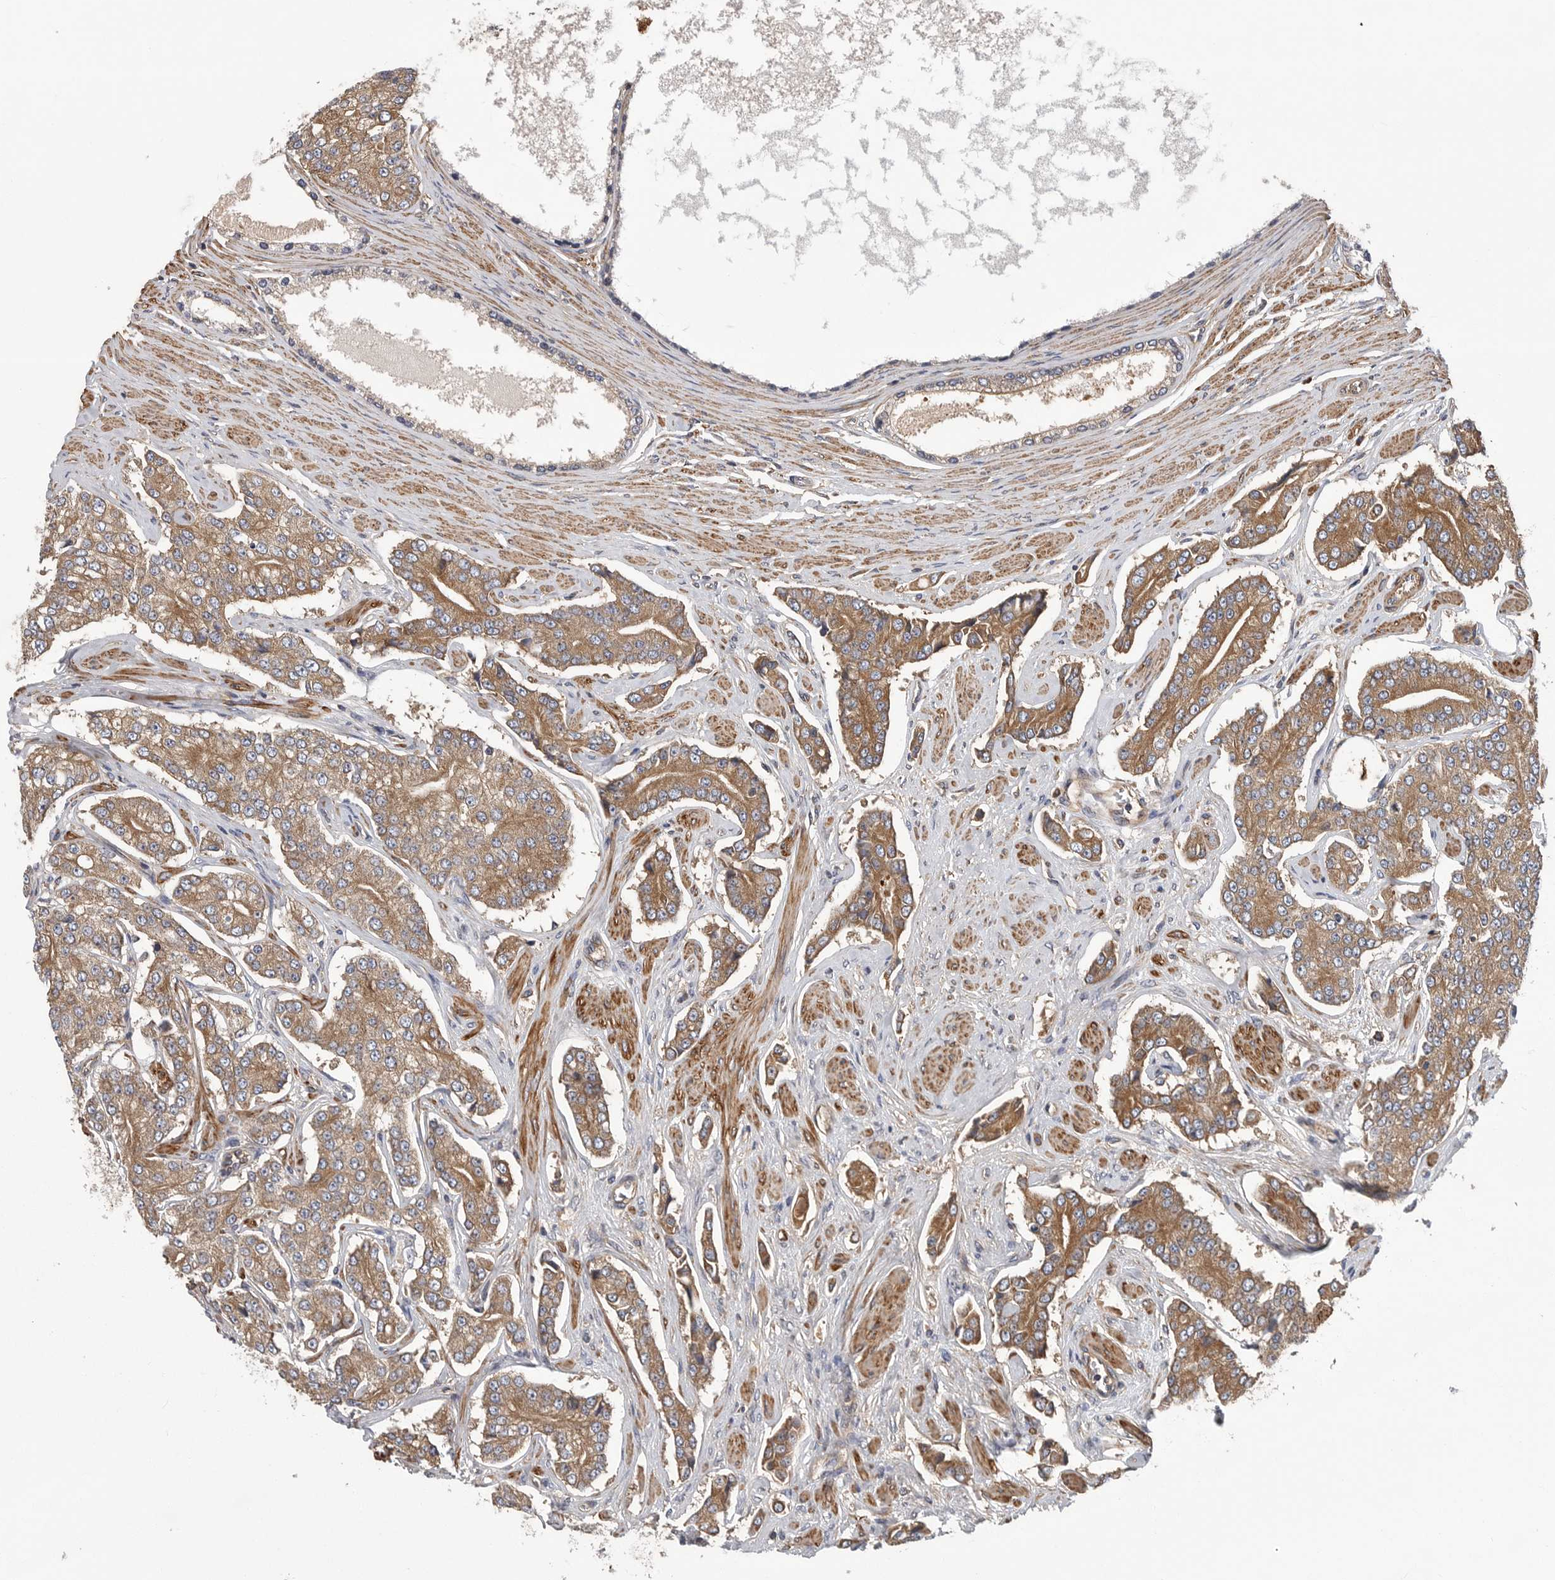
{"staining": {"intensity": "moderate", "quantity": ">75%", "location": "cytoplasmic/membranous"}, "tissue": "prostate cancer", "cell_type": "Tumor cells", "image_type": "cancer", "snomed": [{"axis": "morphology", "description": "Adenocarcinoma, High grade"}, {"axis": "topography", "description": "Prostate"}], "caption": "The immunohistochemical stain labels moderate cytoplasmic/membranous staining in tumor cells of prostate cancer tissue.", "gene": "OXR1", "patient": {"sex": "male", "age": 71}}